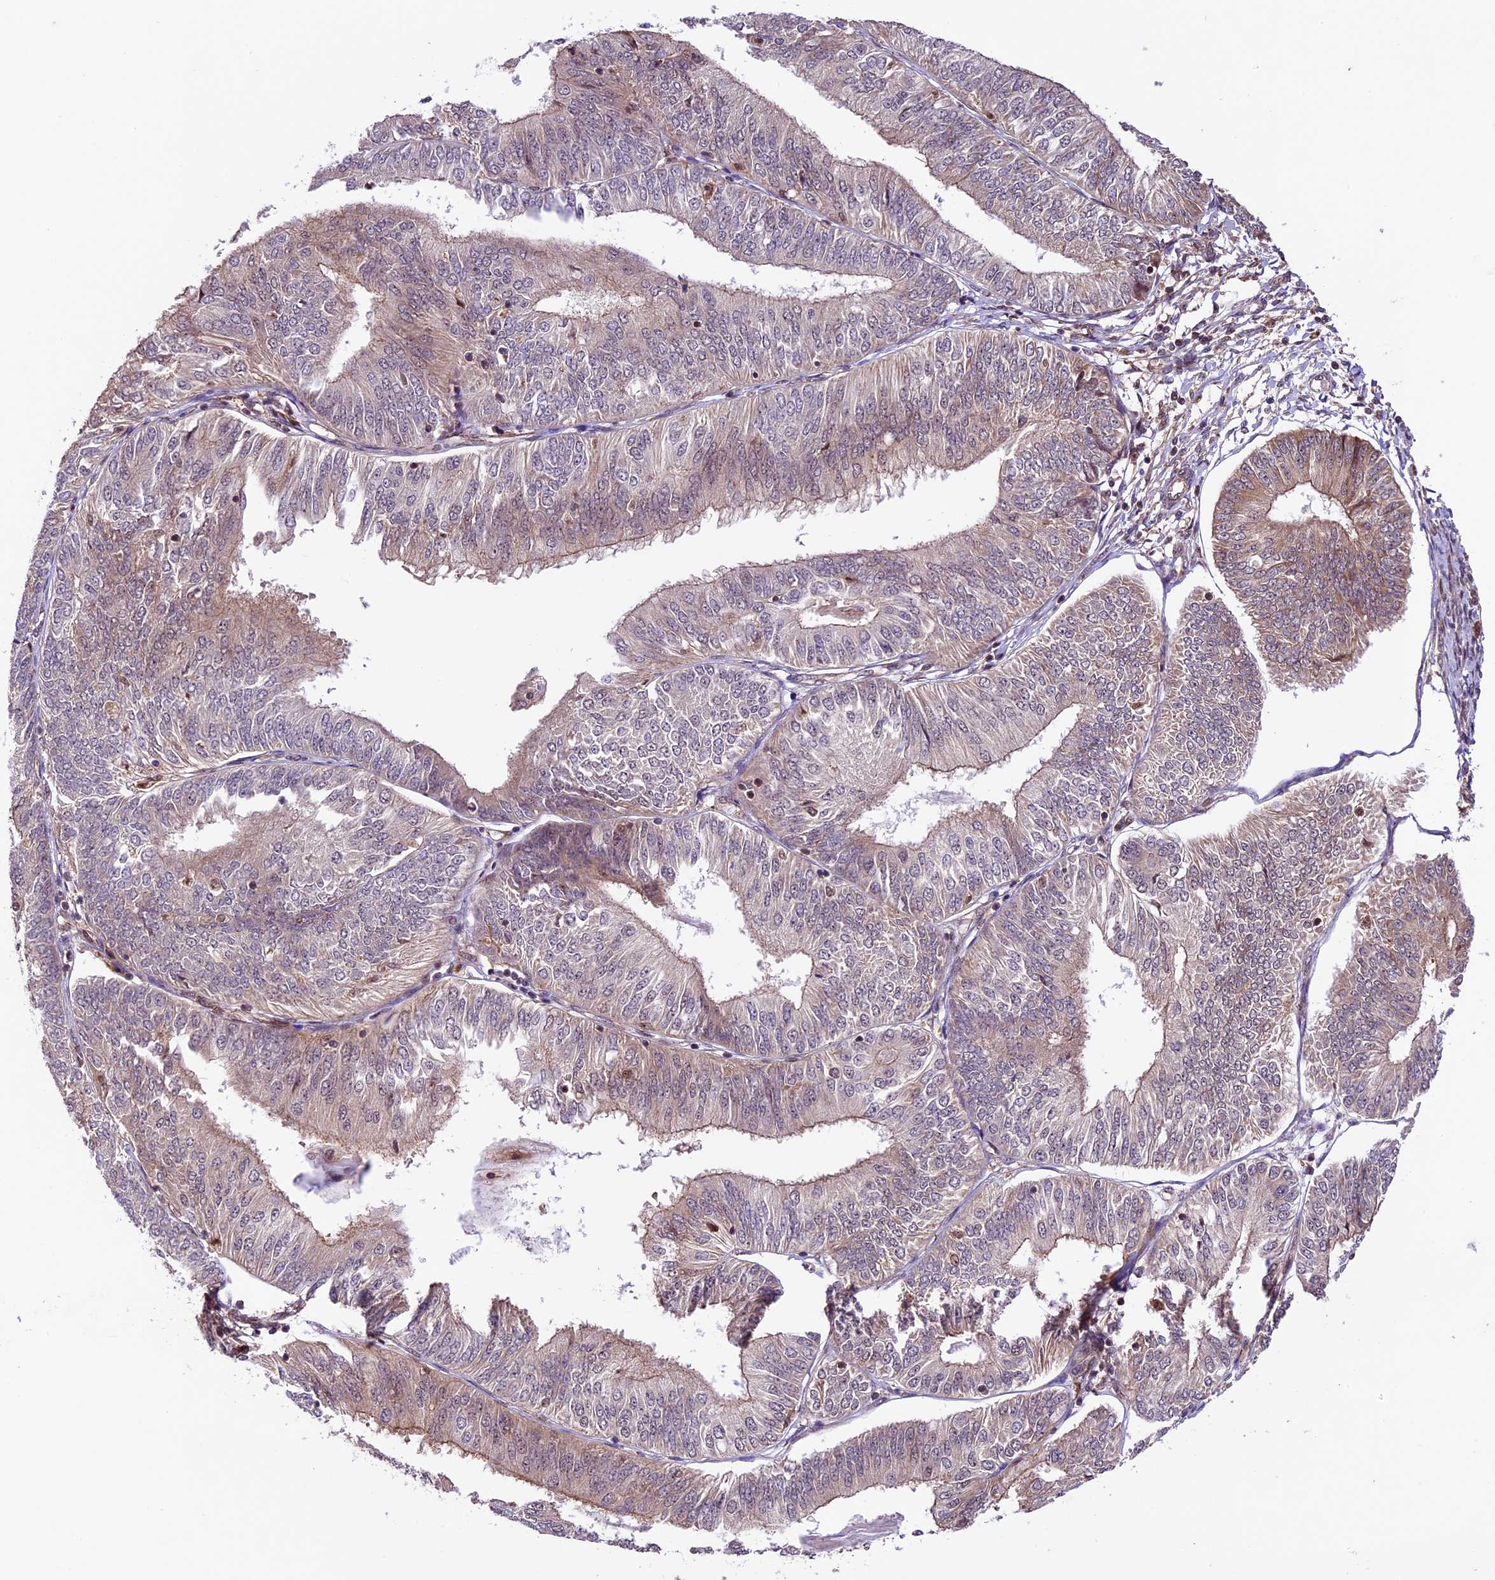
{"staining": {"intensity": "weak", "quantity": "25%-75%", "location": "cytoplasmic/membranous,nuclear"}, "tissue": "endometrial cancer", "cell_type": "Tumor cells", "image_type": "cancer", "snomed": [{"axis": "morphology", "description": "Adenocarcinoma, NOS"}, {"axis": "topography", "description": "Endometrium"}], "caption": "Protein staining reveals weak cytoplasmic/membranous and nuclear staining in about 25%-75% of tumor cells in adenocarcinoma (endometrial). (Brightfield microscopy of DAB IHC at high magnification).", "gene": "DHX38", "patient": {"sex": "female", "age": 58}}